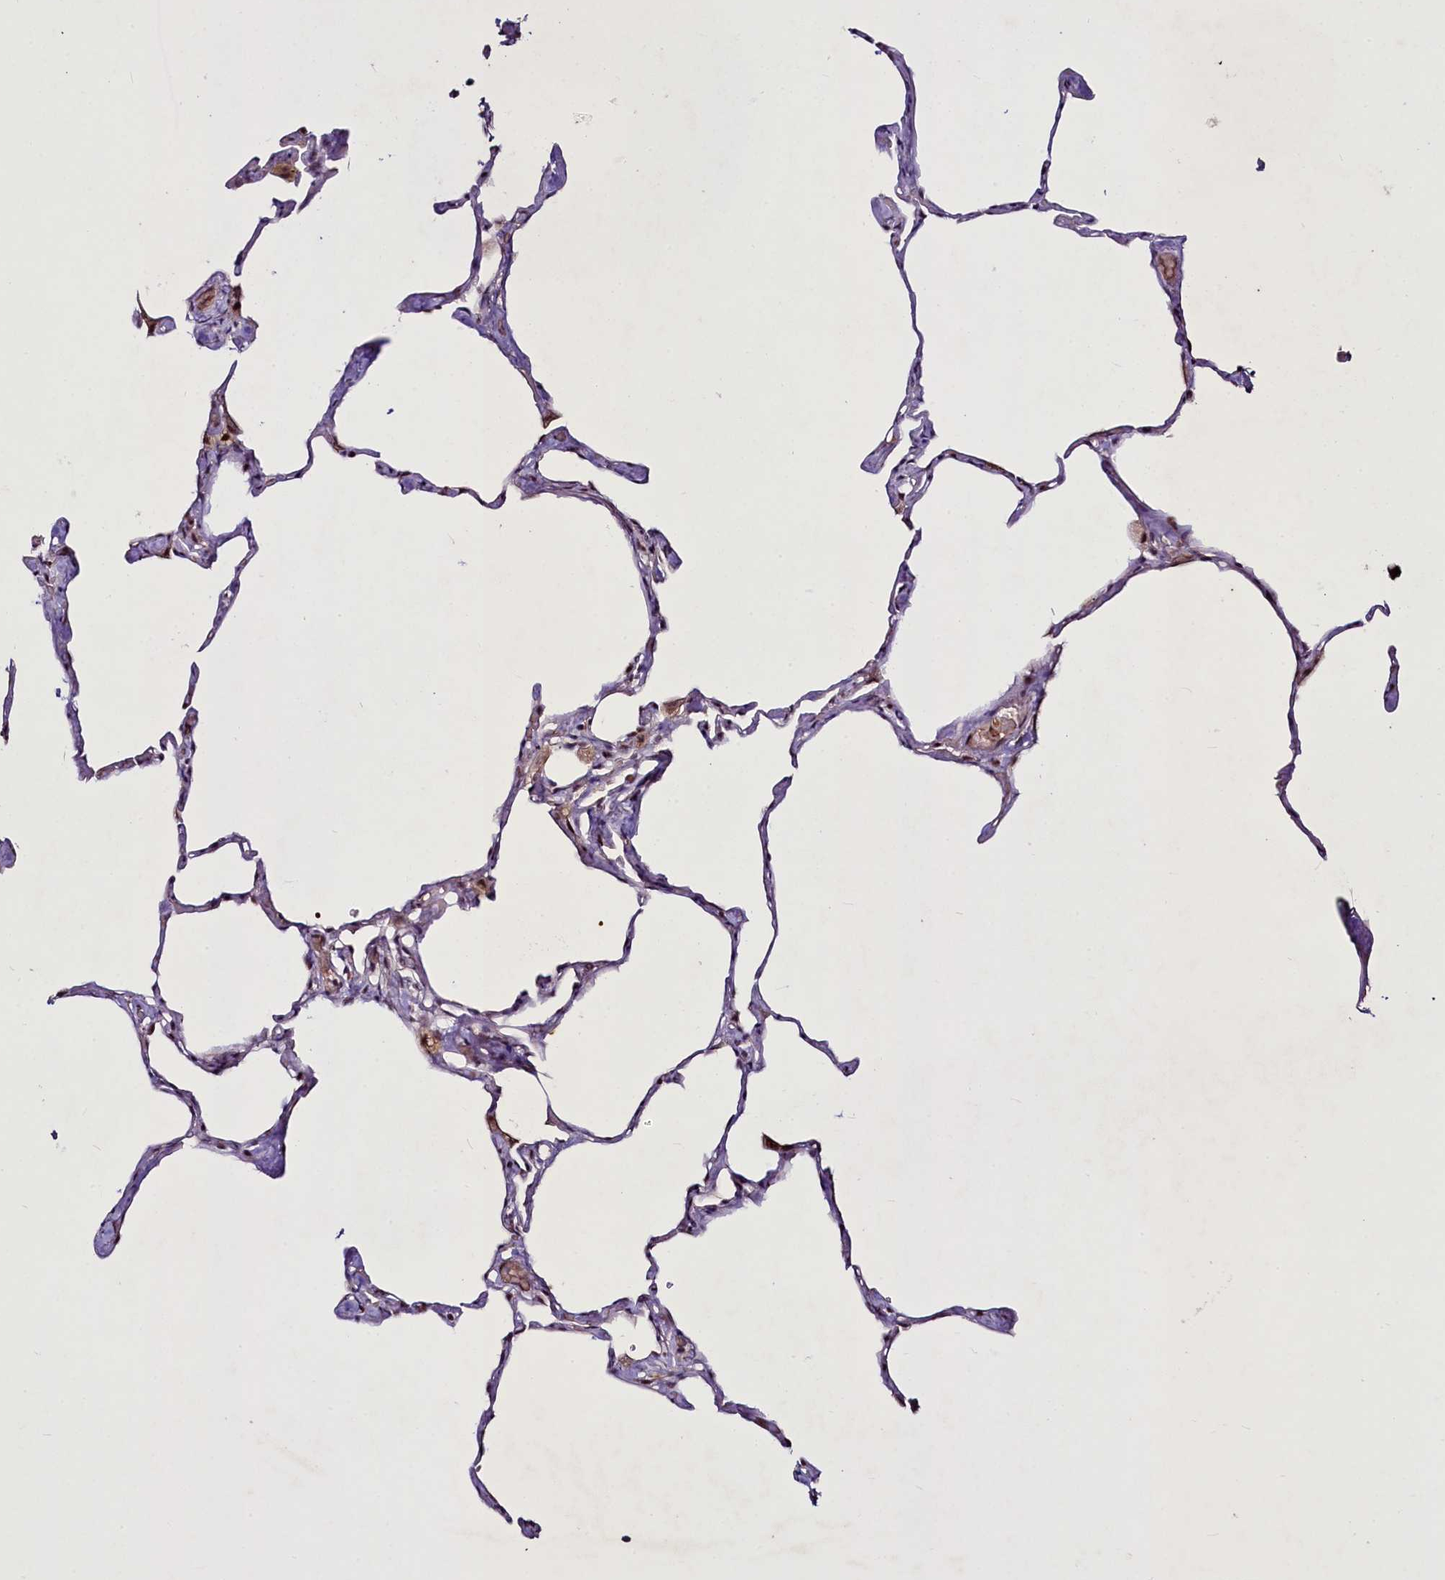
{"staining": {"intensity": "moderate", "quantity": "<25%", "location": "cytoplasmic/membranous,nuclear"}, "tissue": "lung", "cell_type": "Alveolar cells", "image_type": "normal", "snomed": [{"axis": "morphology", "description": "Normal tissue, NOS"}, {"axis": "topography", "description": "Lung"}], "caption": "IHC of benign human lung demonstrates low levels of moderate cytoplasmic/membranous,nuclear expression in about <25% of alveolar cells. (IHC, brightfield microscopy, high magnification).", "gene": "SUSD3", "patient": {"sex": "male", "age": 65}}